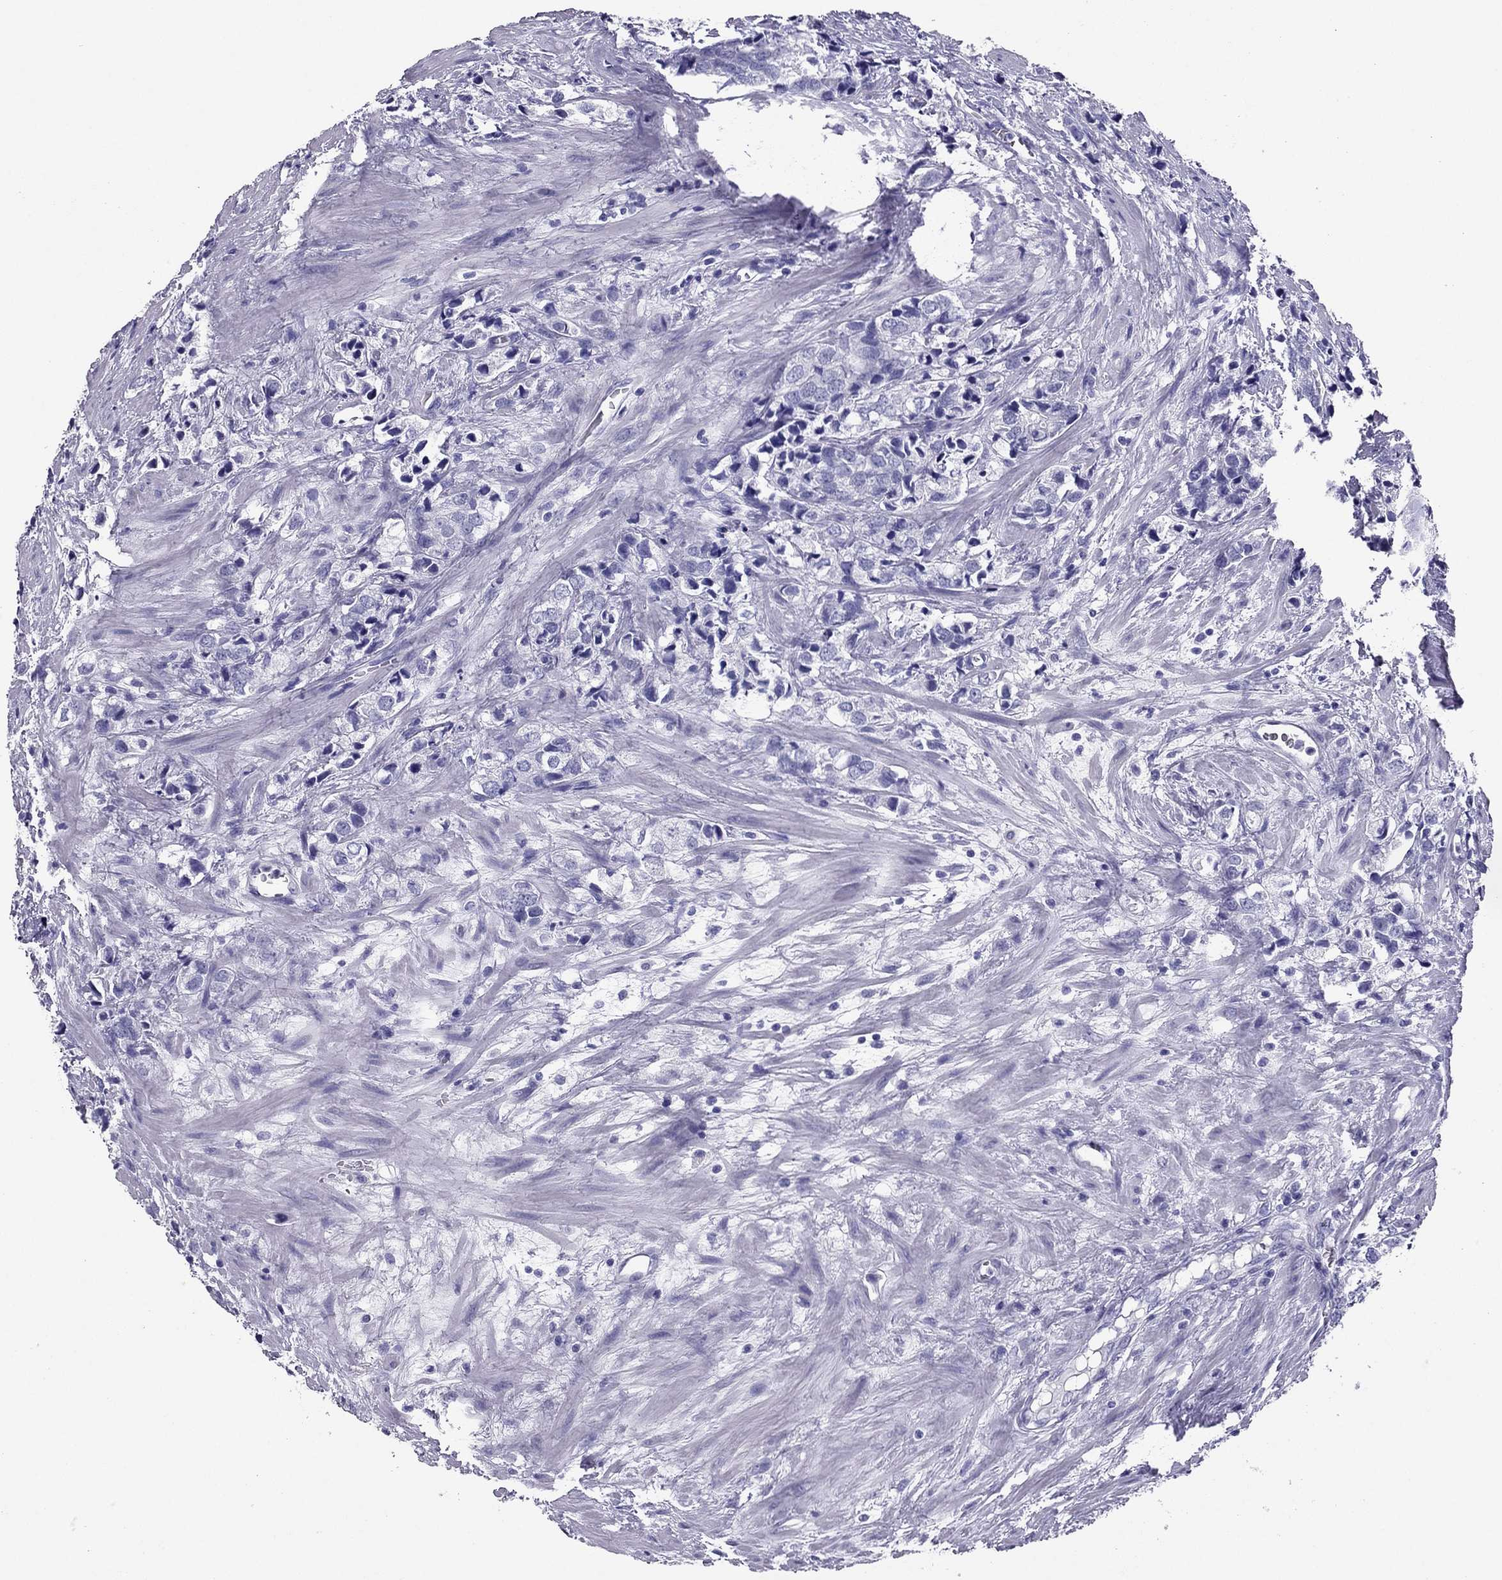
{"staining": {"intensity": "negative", "quantity": "none", "location": "none"}, "tissue": "prostate cancer", "cell_type": "Tumor cells", "image_type": "cancer", "snomed": [{"axis": "morphology", "description": "Adenocarcinoma, NOS"}, {"axis": "topography", "description": "Prostate and seminal vesicle, NOS"}], "caption": "DAB immunohistochemical staining of human adenocarcinoma (prostate) exhibits no significant staining in tumor cells.", "gene": "PDE6A", "patient": {"sex": "male", "age": 63}}